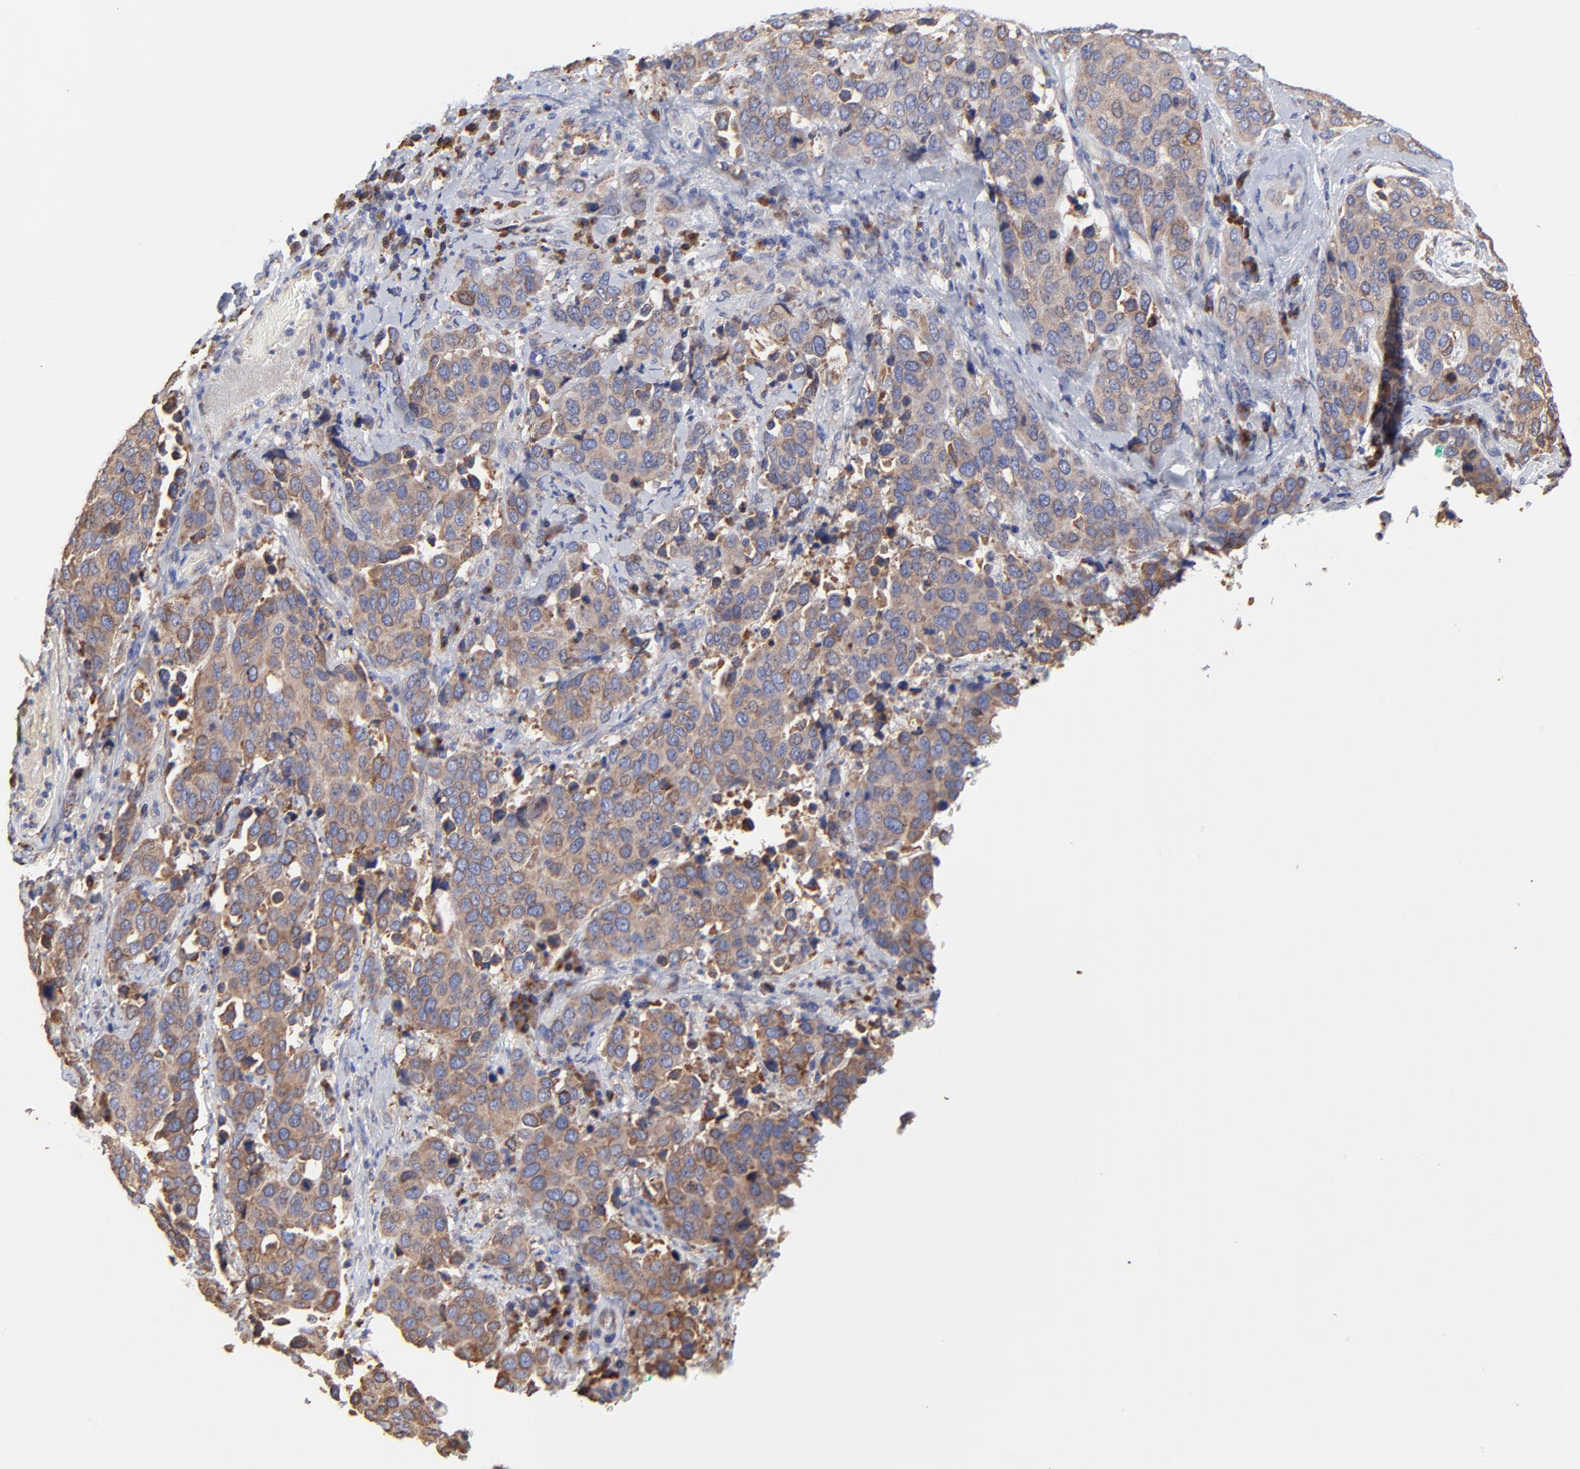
{"staining": {"intensity": "moderate", "quantity": ">75%", "location": "cytoplasmic/membranous"}, "tissue": "cervical cancer", "cell_type": "Tumor cells", "image_type": "cancer", "snomed": [{"axis": "morphology", "description": "Squamous cell carcinoma, NOS"}, {"axis": "topography", "description": "Cervix"}], "caption": "A brown stain labels moderate cytoplasmic/membranous positivity of a protein in cervical cancer tumor cells.", "gene": "LMAN1", "patient": {"sex": "female", "age": 54}}